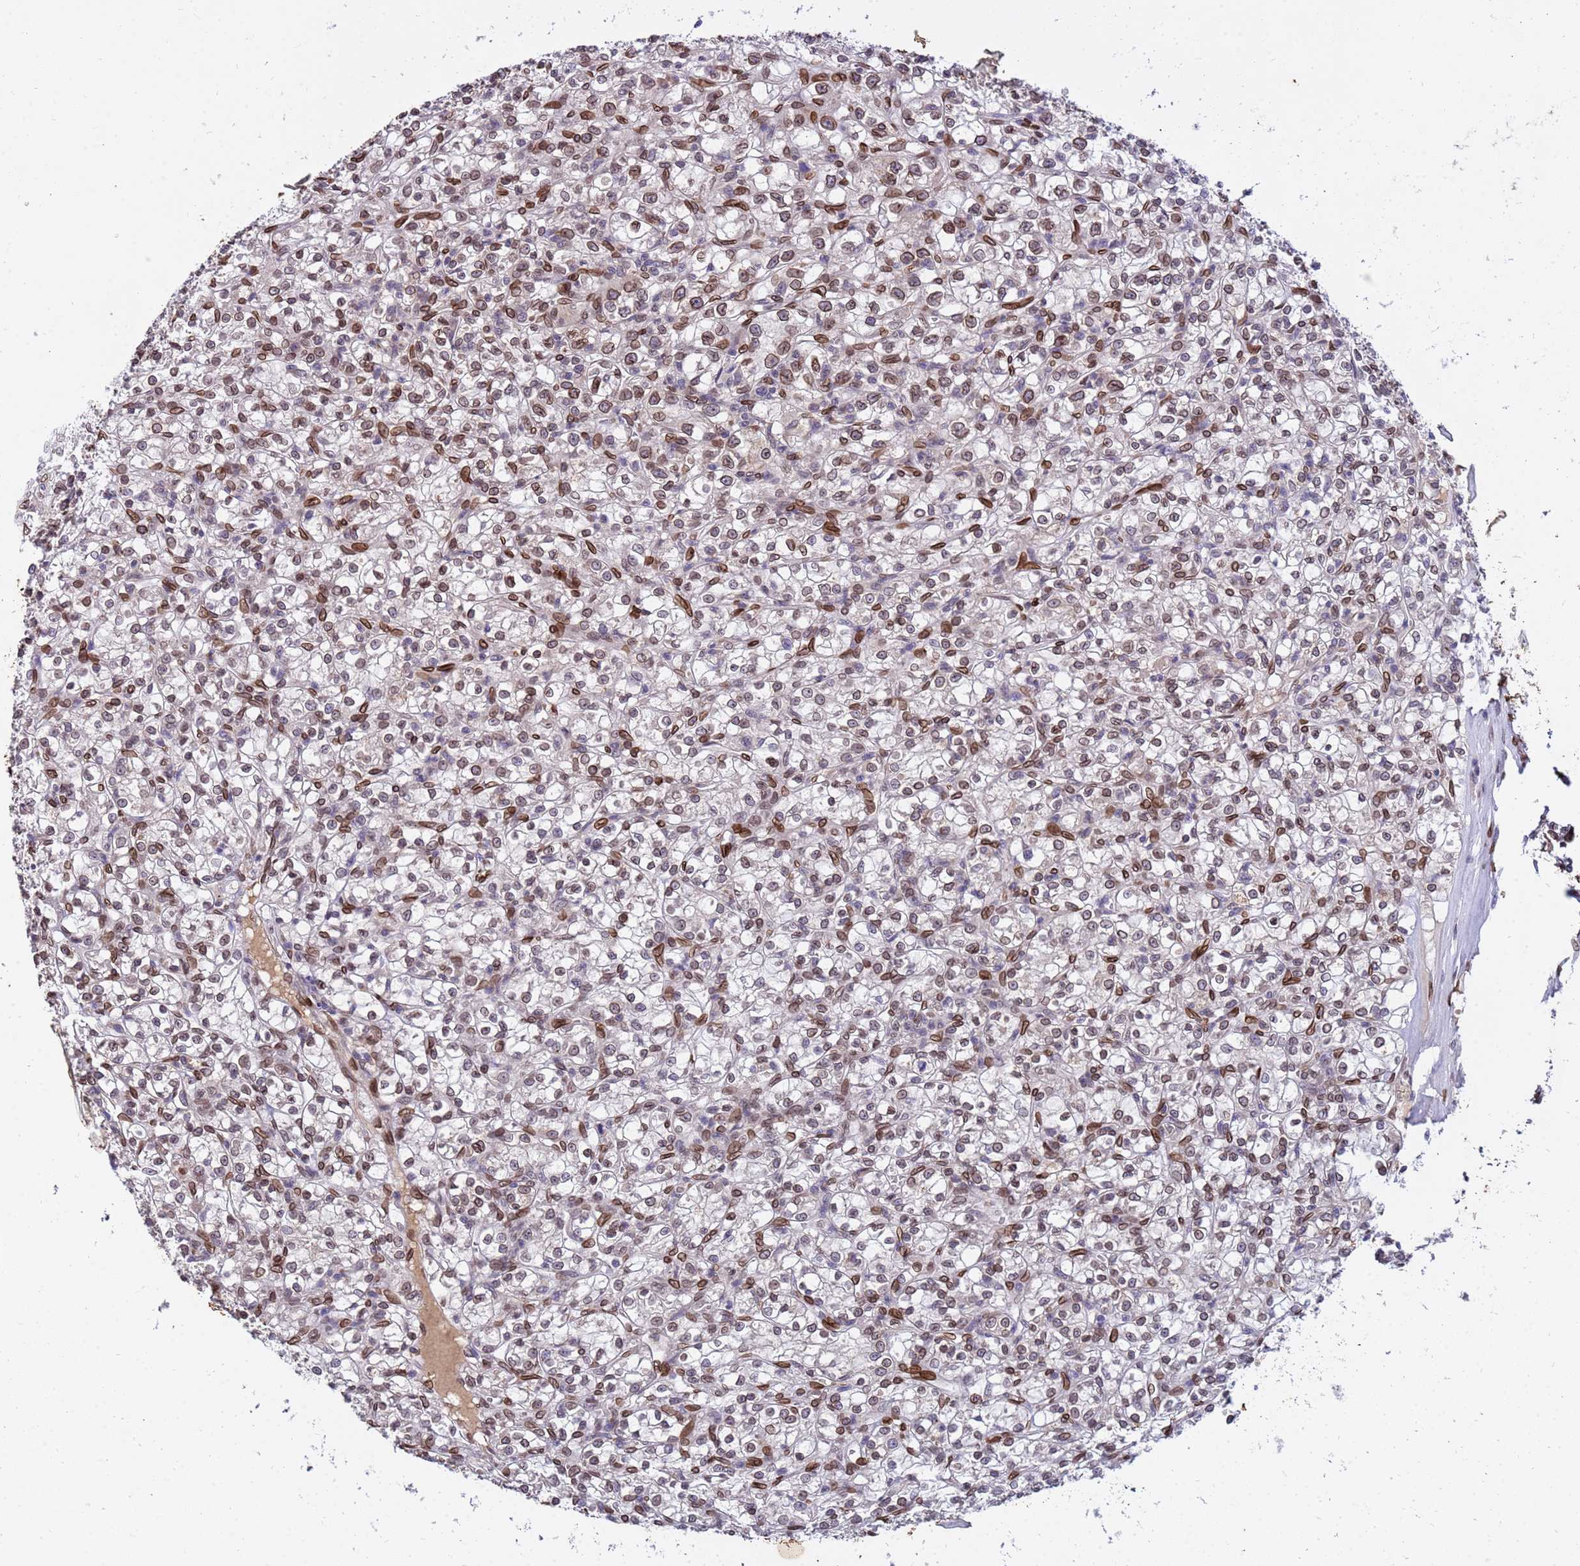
{"staining": {"intensity": "moderate", "quantity": "25%-75%", "location": "cytoplasmic/membranous,nuclear"}, "tissue": "renal cancer", "cell_type": "Tumor cells", "image_type": "cancer", "snomed": [{"axis": "morphology", "description": "Adenocarcinoma, NOS"}, {"axis": "topography", "description": "Kidney"}], "caption": "Protein expression analysis of human renal cancer reveals moderate cytoplasmic/membranous and nuclear staining in approximately 25%-75% of tumor cells.", "gene": "GPR135", "patient": {"sex": "female", "age": 59}}